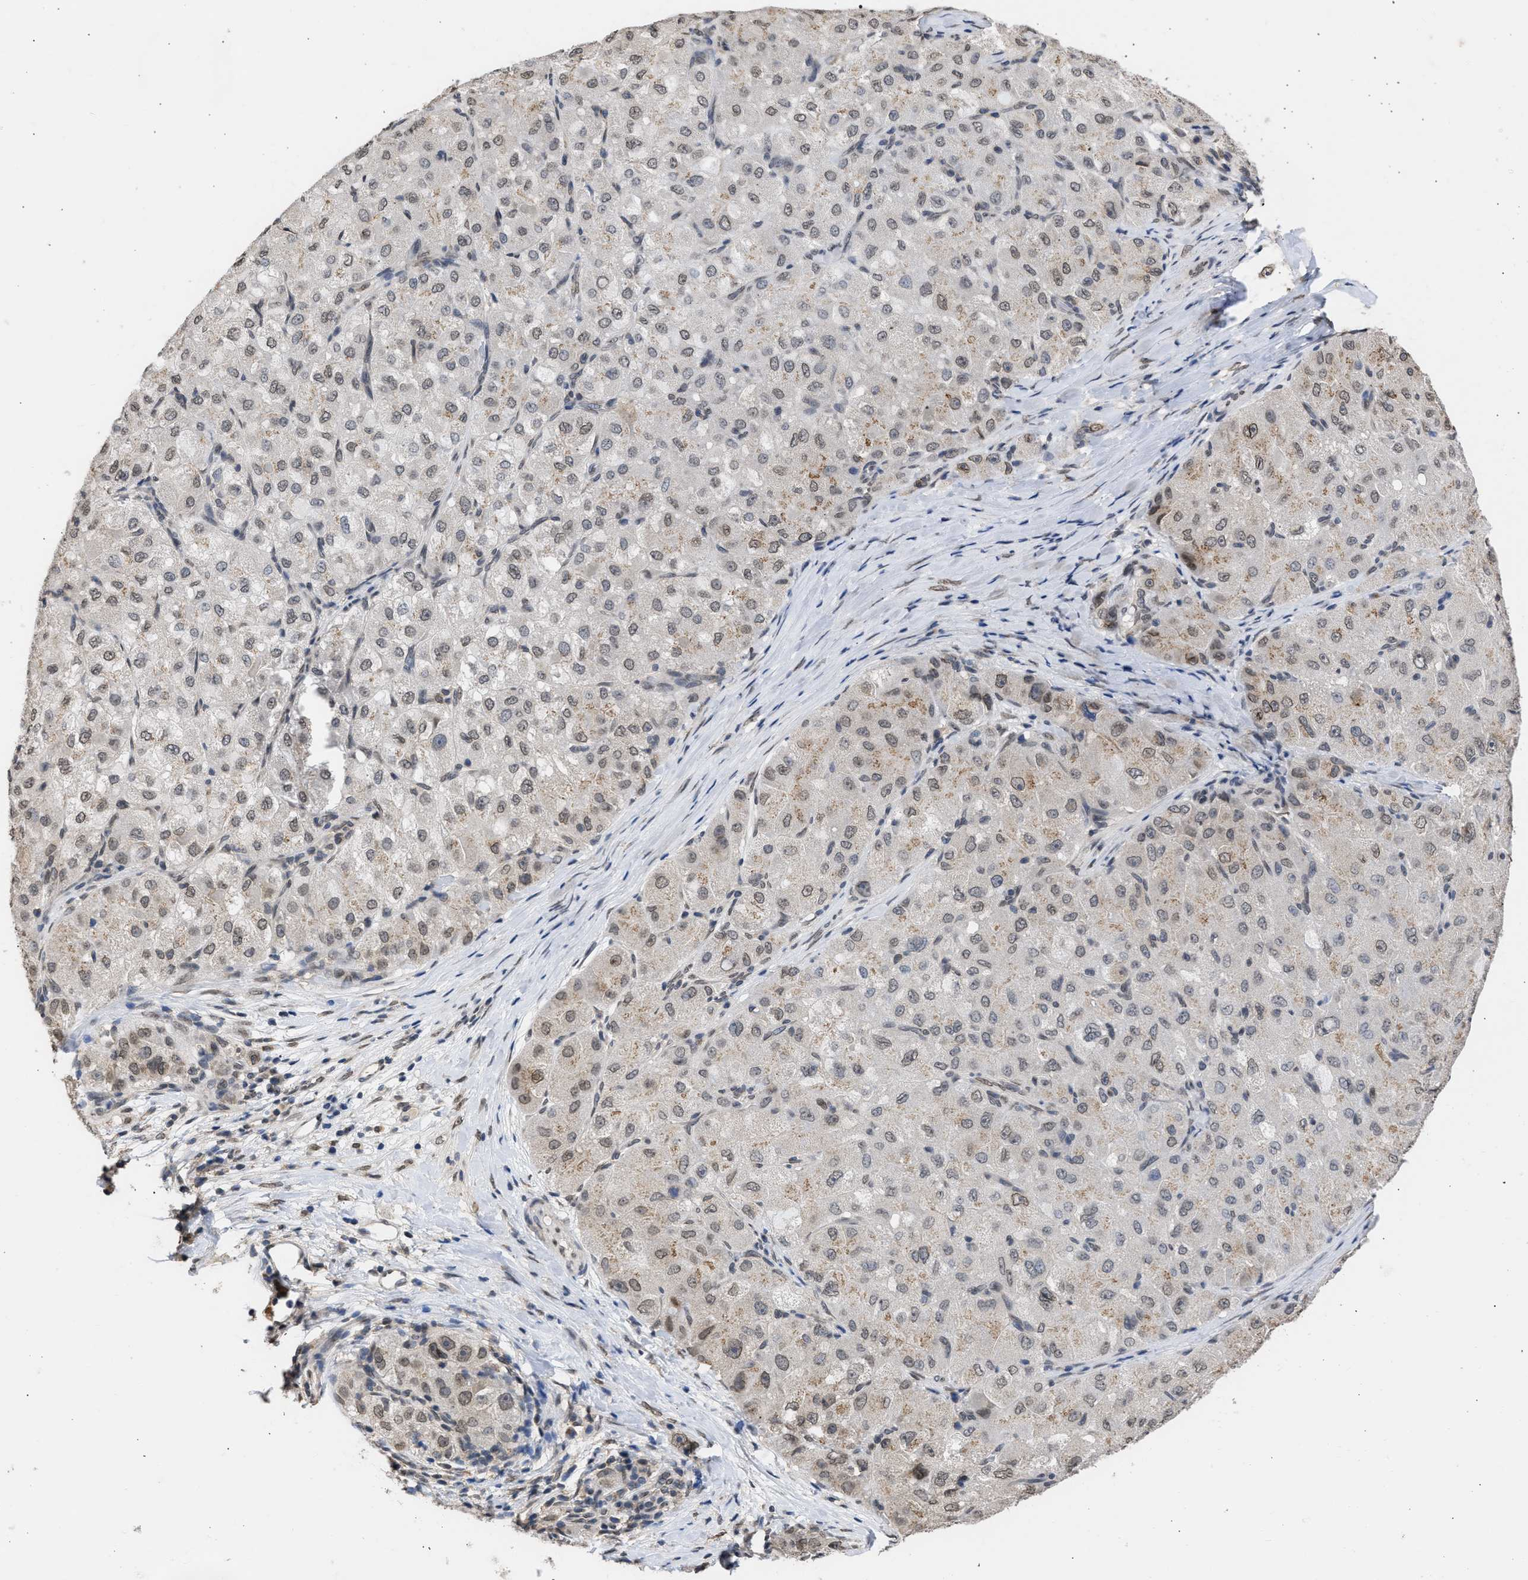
{"staining": {"intensity": "weak", "quantity": "25%-75%", "location": "cytoplasmic/membranous"}, "tissue": "liver cancer", "cell_type": "Tumor cells", "image_type": "cancer", "snomed": [{"axis": "morphology", "description": "Carcinoma, Hepatocellular, NOS"}, {"axis": "topography", "description": "Liver"}], "caption": "The image reveals immunohistochemical staining of liver cancer. There is weak cytoplasmic/membranous staining is seen in approximately 25%-75% of tumor cells. (DAB IHC with brightfield microscopy, high magnification).", "gene": "NUP35", "patient": {"sex": "male", "age": 80}}